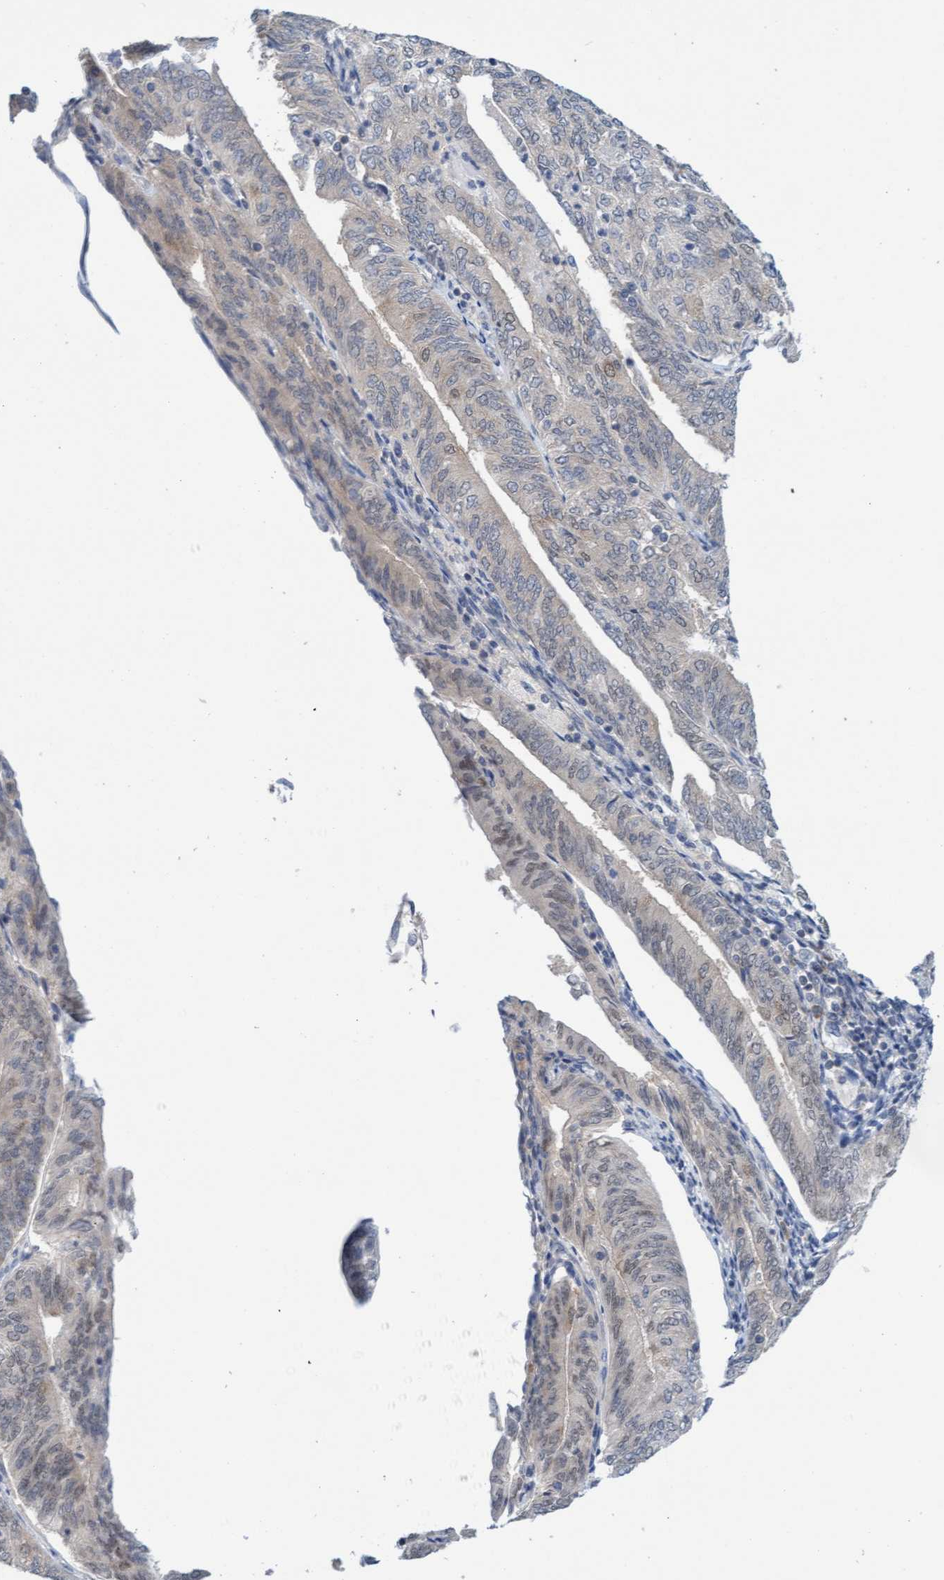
{"staining": {"intensity": "weak", "quantity": "<25%", "location": "cytoplasmic/membranous"}, "tissue": "endometrial cancer", "cell_type": "Tumor cells", "image_type": "cancer", "snomed": [{"axis": "morphology", "description": "Adenocarcinoma, NOS"}, {"axis": "topography", "description": "Endometrium"}], "caption": "IHC of human endometrial adenocarcinoma exhibits no positivity in tumor cells. (Immunohistochemistry, brightfield microscopy, high magnification).", "gene": "AMZ2", "patient": {"sex": "female", "age": 58}}